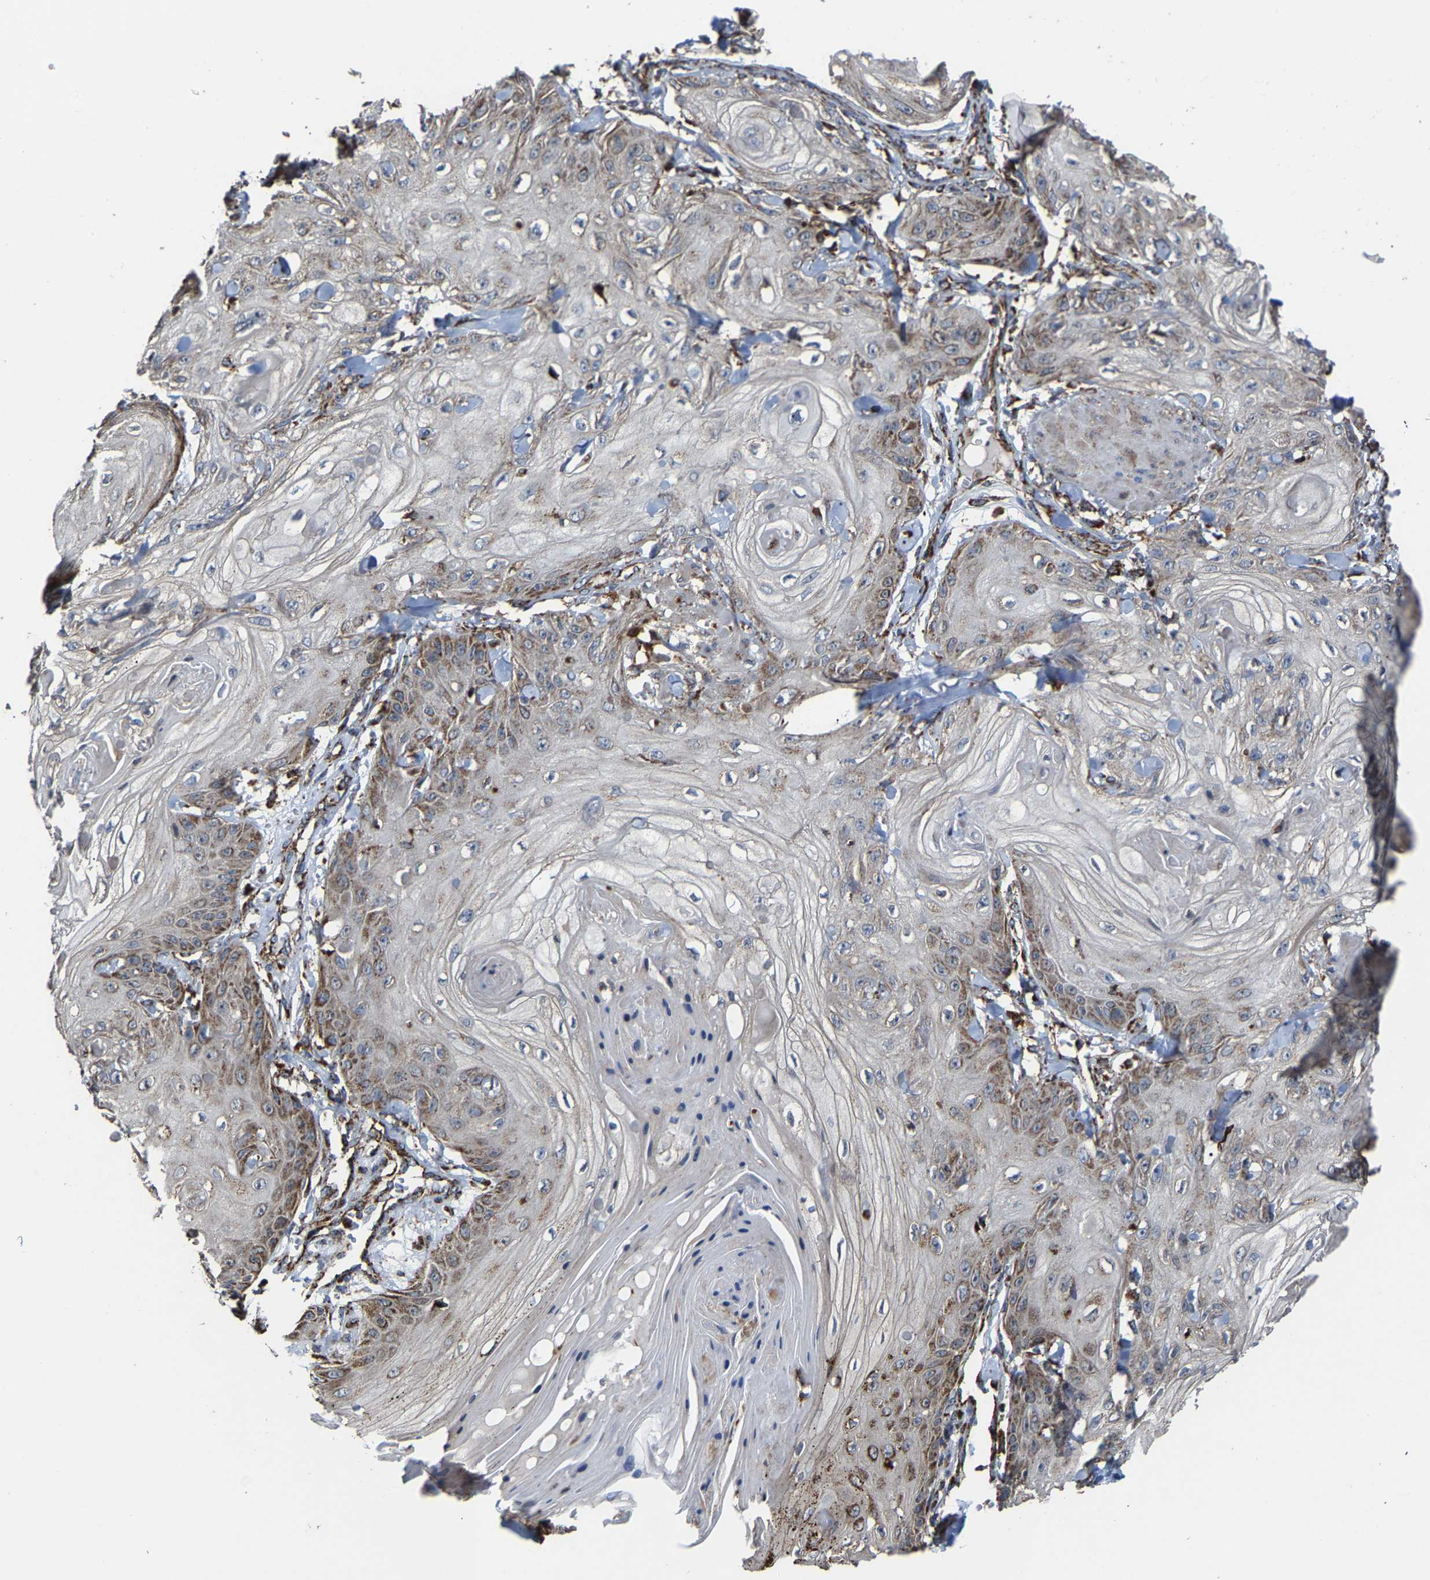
{"staining": {"intensity": "moderate", "quantity": "<25%", "location": "cytoplasmic/membranous"}, "tissue": "skin cancer", "cell_type": "Tumor cells", "image_type": "cancer", "snomed": [{"axis": "morphology", "description": "Squamous cell carcinoma, NOS"}, {"axis": "topography", "description": "Skin"}], "caption": "Moderate cytoplasmic/membranous staining is identified in about <25% of tumor cells in skin cancer. The staining was performed using DAB (3,3'-diaminobenzidine), with brown indicating positive protein expression. Nuclei are stained blue with hematoxylin.", "gene": "NDUFV3", "patient": {"sex": "male", "age": 74}}